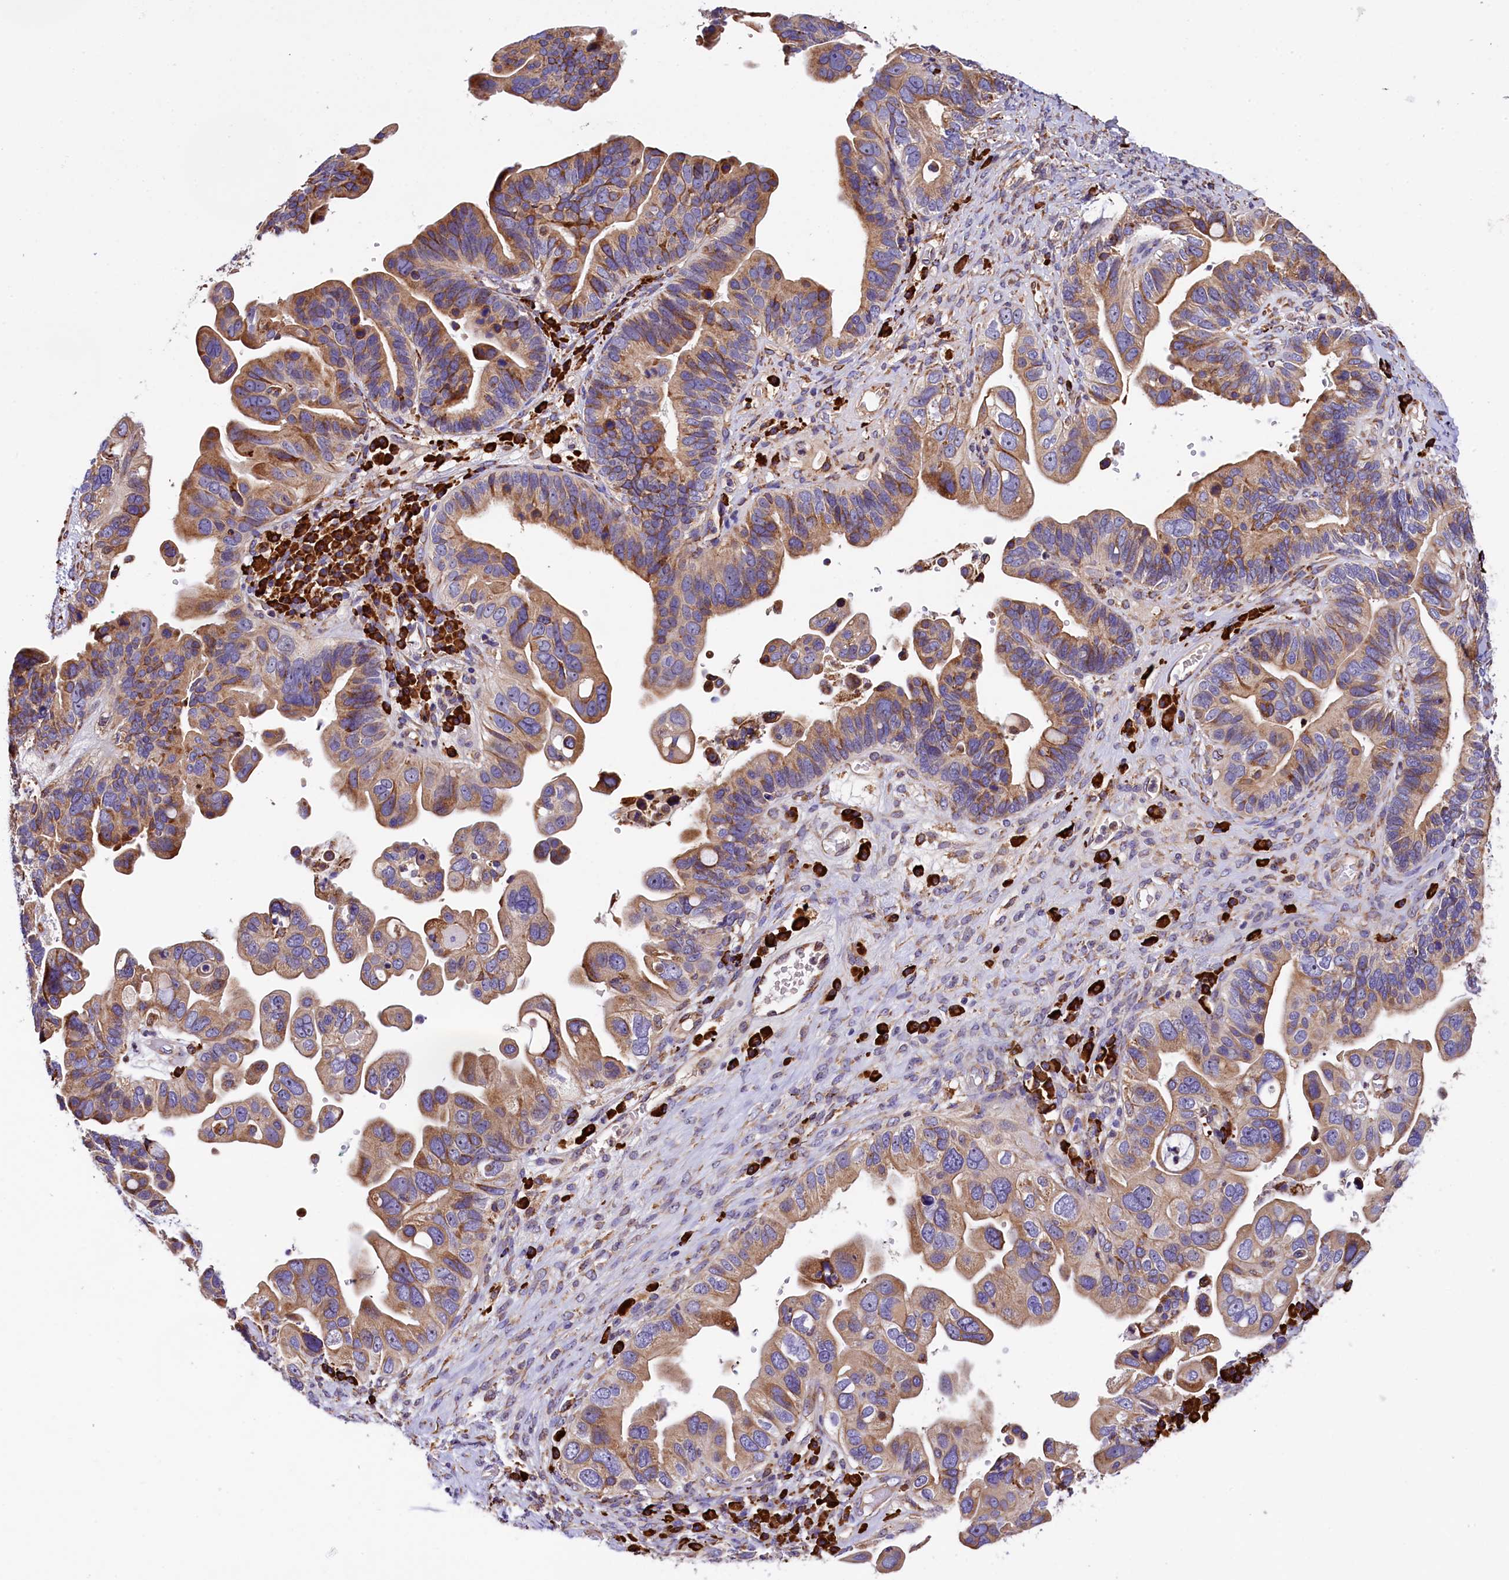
{"staining": {"intensity": "moderate", "quantity": "25%-75%", "location": "cytoplasmic/membranous"}, "tissue": "ovarian cancer", "cell_type": "Tumor cells", "image_type": "cancer", "snomed": [{"axis": "morphology", "description": "Cystadenocarcinoma, serous, NOS"}, {"axis": "topography", "description": "Ovary"}], "caption": "The photomicrograph shows staining of serous cystadenocarcinoma (ovarian), revealing moderate cytoplasmic/membranous protein staining (brown color) within tumor cells.", "gene": "CAPS2", "patient": {"sex": "female", "age": 56}}